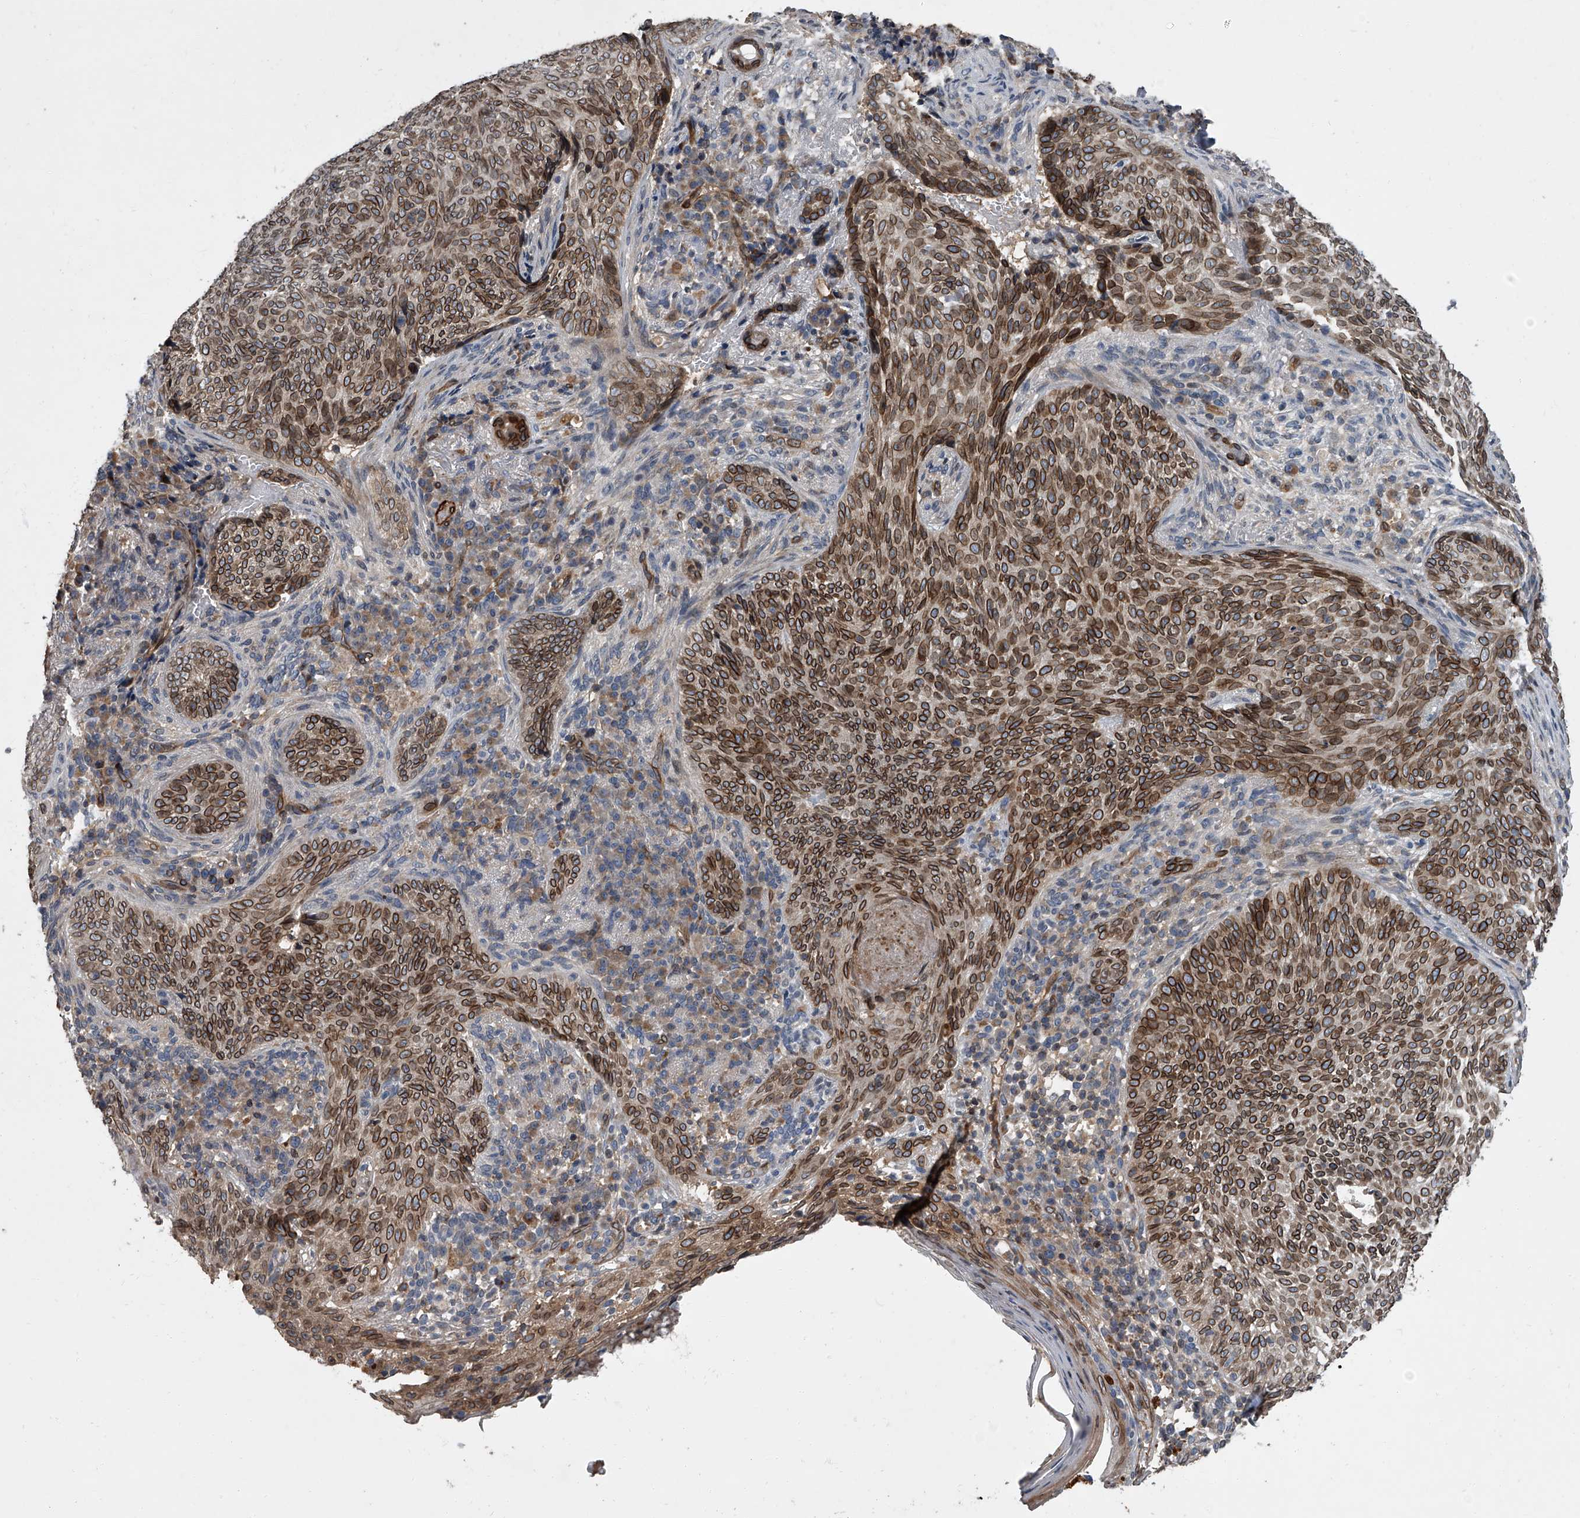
{"staining": {"intensity": "moderate", "quantity": ">75%", "location": "cytoplasmic/membranous,nuclear"}, "tissue": "skin cancer", "cell_type": "Tumor cells", "image_type": "cancer", "snomed": [{"axis": "morphology", "description": "Basal cell carcinoma"}, {"axis": "topography", "description": "Skin"}], "caption": "A histopathology image of human skin cancer (basal cell carcinoma) stained for a protein shows moderate cytoplasmic/membranous and nuclear brown staining in tumor cells.", "gene": "LRRC8C", "patient": {"sex": "male", "age": 85}}